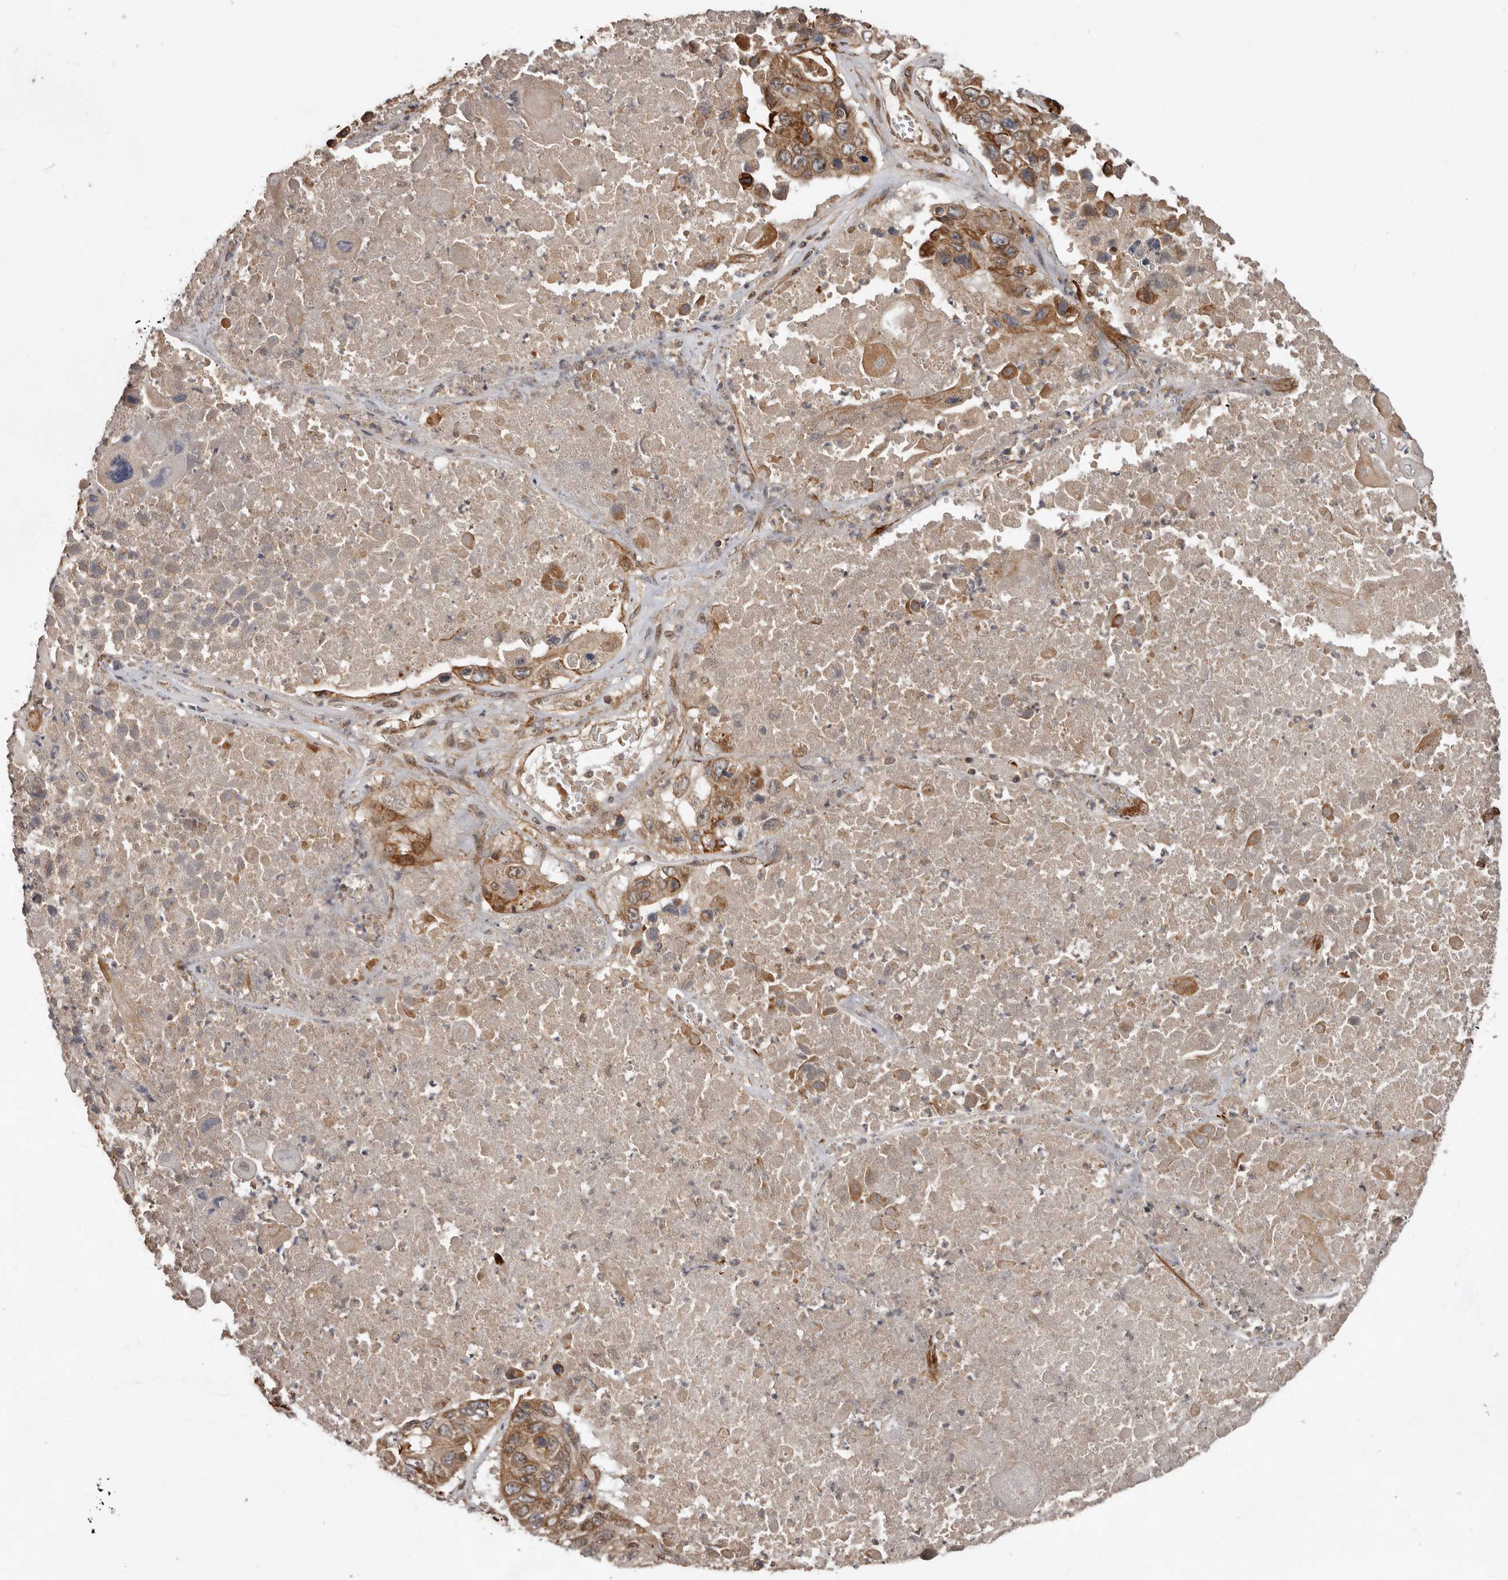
{"staining": {"intensity": "moderate", "quantity": ">75%", "location": "cytoplasmic/membranous,nuclear"}, "tissue": "lung cancer", "cell_type": "Tumor cells", "image_type": "cancer", "snomed": [{"axis": "morphology", "description": "Squamous cell carcinoma, NOS"}, {"axis": "topography", "description": "Lung"}], "caption": "High-magnification brightfield microscopy of lung squamous cell carcinoma stained with DAB (brown) and counterstained with hematoxylin (blue). tumor cells exhibit moderate cytoplasmic/membranous and nuclear positivity is appreciated in about>75% of cells.", "gene": "STK36", "patient": {"sex": "male", "age": 61}}